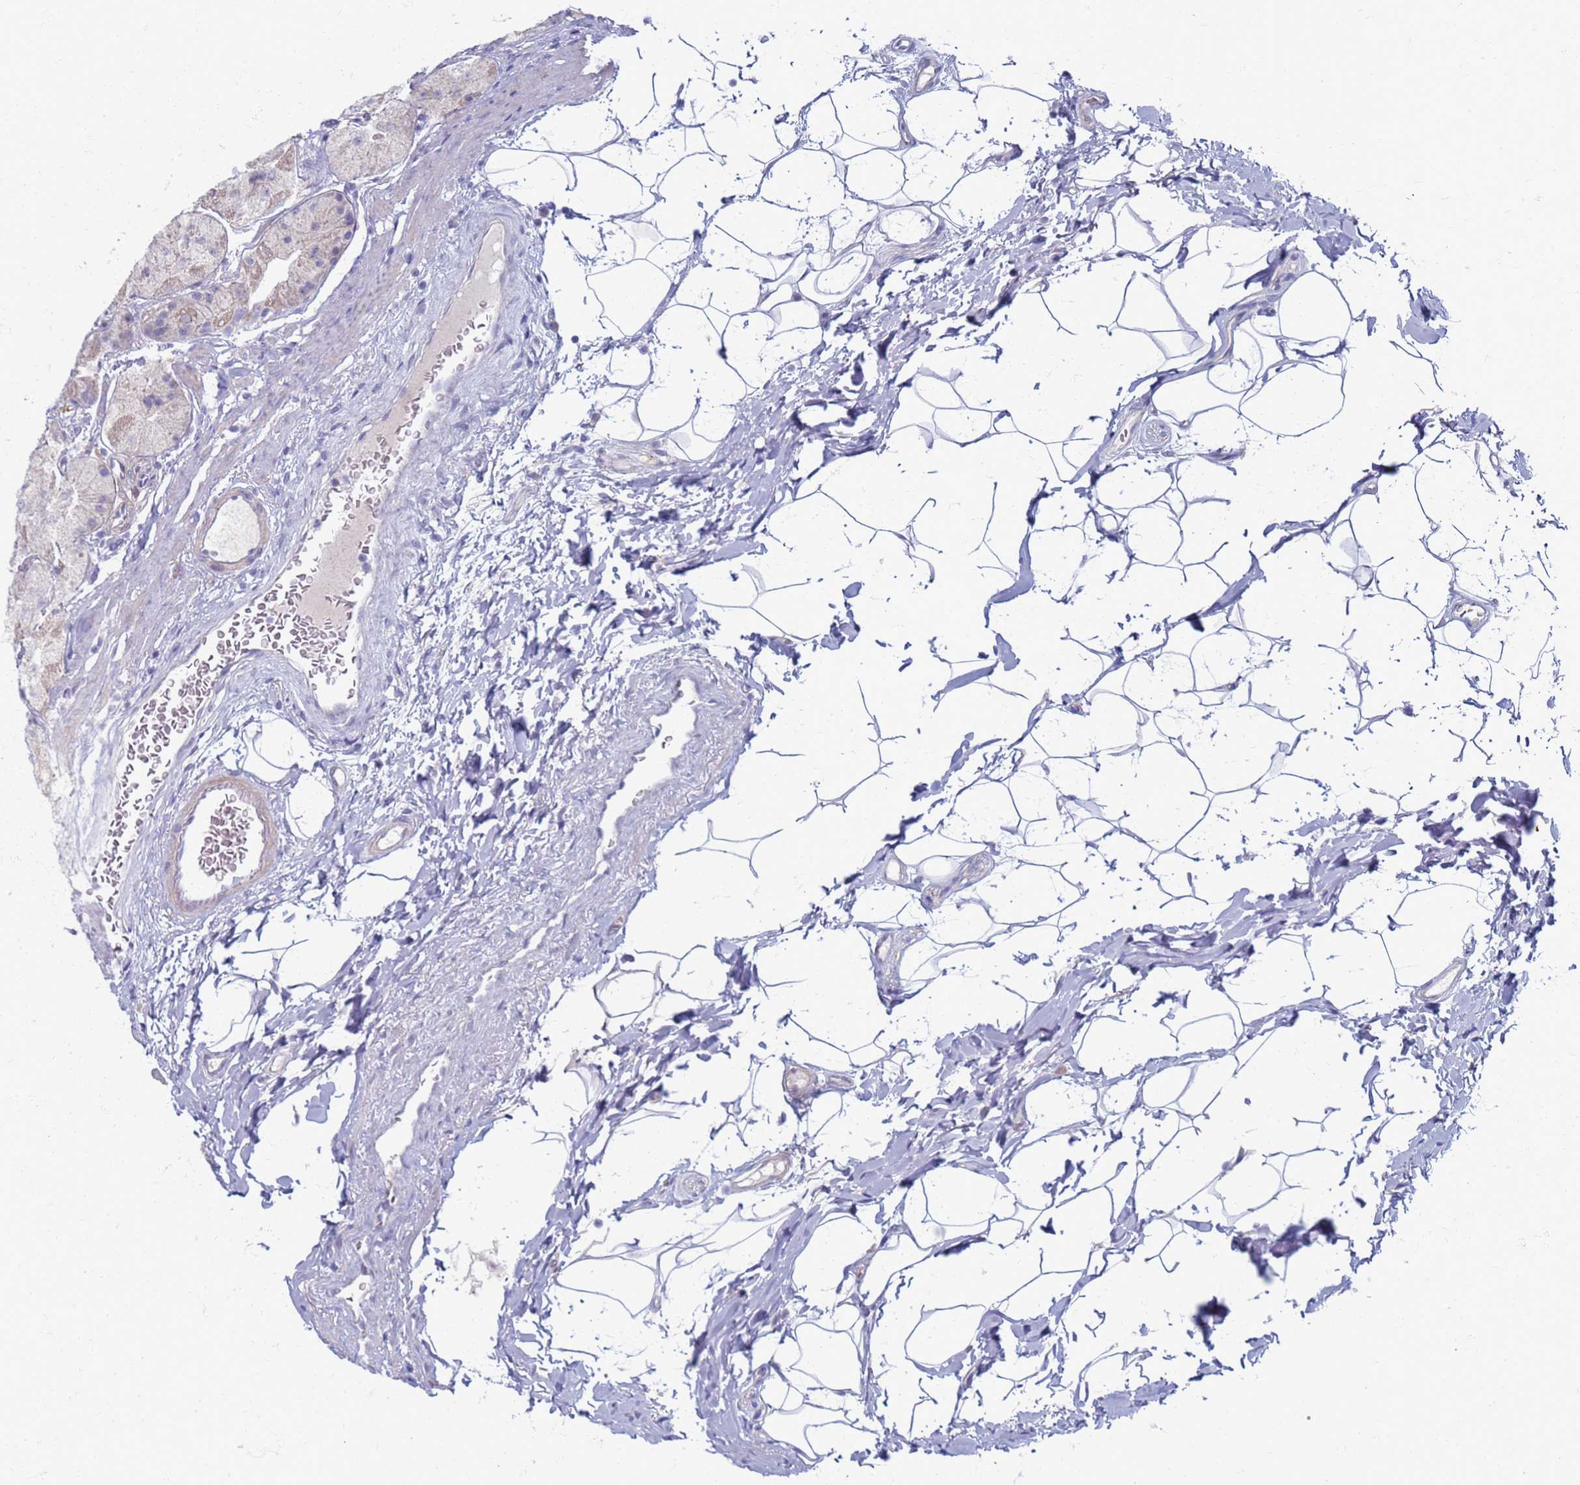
{"staining": {"intensity": "negative", "quantity": "none", "location": "none"}, "tissue": "stomach", "cell_type": "Glandular cells", "image_type": "normal", "snomed": [{"axis": "morphology", "description": "Normal tissue, NOS"}, {"axis": "topography", "description": "Stomach"}], "caption": "A micrograph of stomach stained for a protein displays no brown staining in glandular cells. (Brightfield microscopy of DAB (3,3'-diaminobenzidine) IHC at high magnification).", "gene": "CLCA2", "patient": {"sex": "male", "age": 57}}